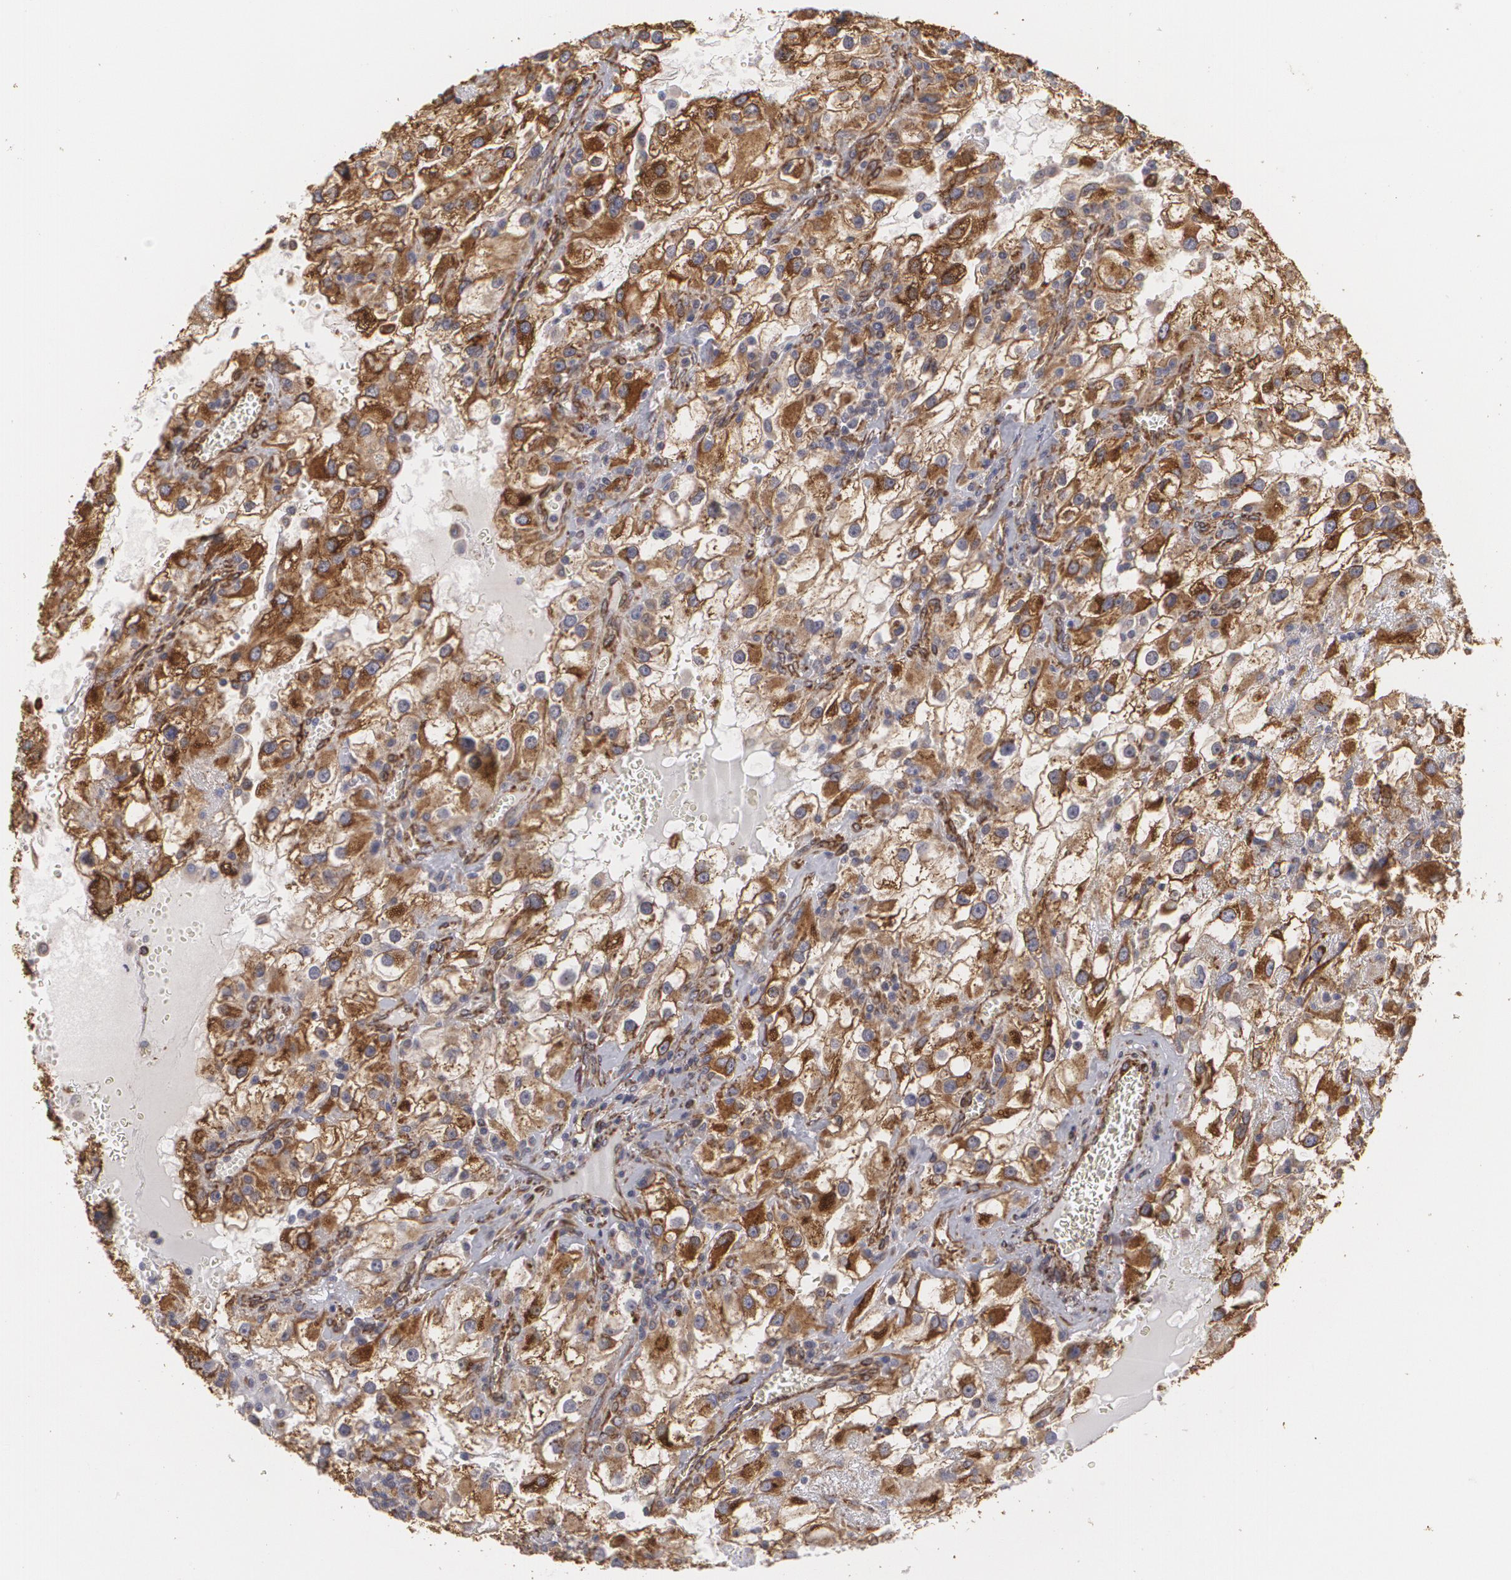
{"staining": {"intensity": "strong", "quantity": ">75%", "location": "cytoplasmic/membranous"}, "tissue": "renal cancer", "cell_type": "Tumor cells", "image_type": "cancer", "snomed": [{"axis": "morphology", "description": "Adenocarcinoma, NOS"}, {"axis": "topography", "description": "Kidney"}], "caption": "IHC of renal cancer reveals high levels of strong cytoplasmic/membranous staining in about >75% of tumor cells. IHC stains the protein in brown and the nuclei are stained blue.", "gene": "CYB5R3", "patient": {"sex": "female", "age": 52}}